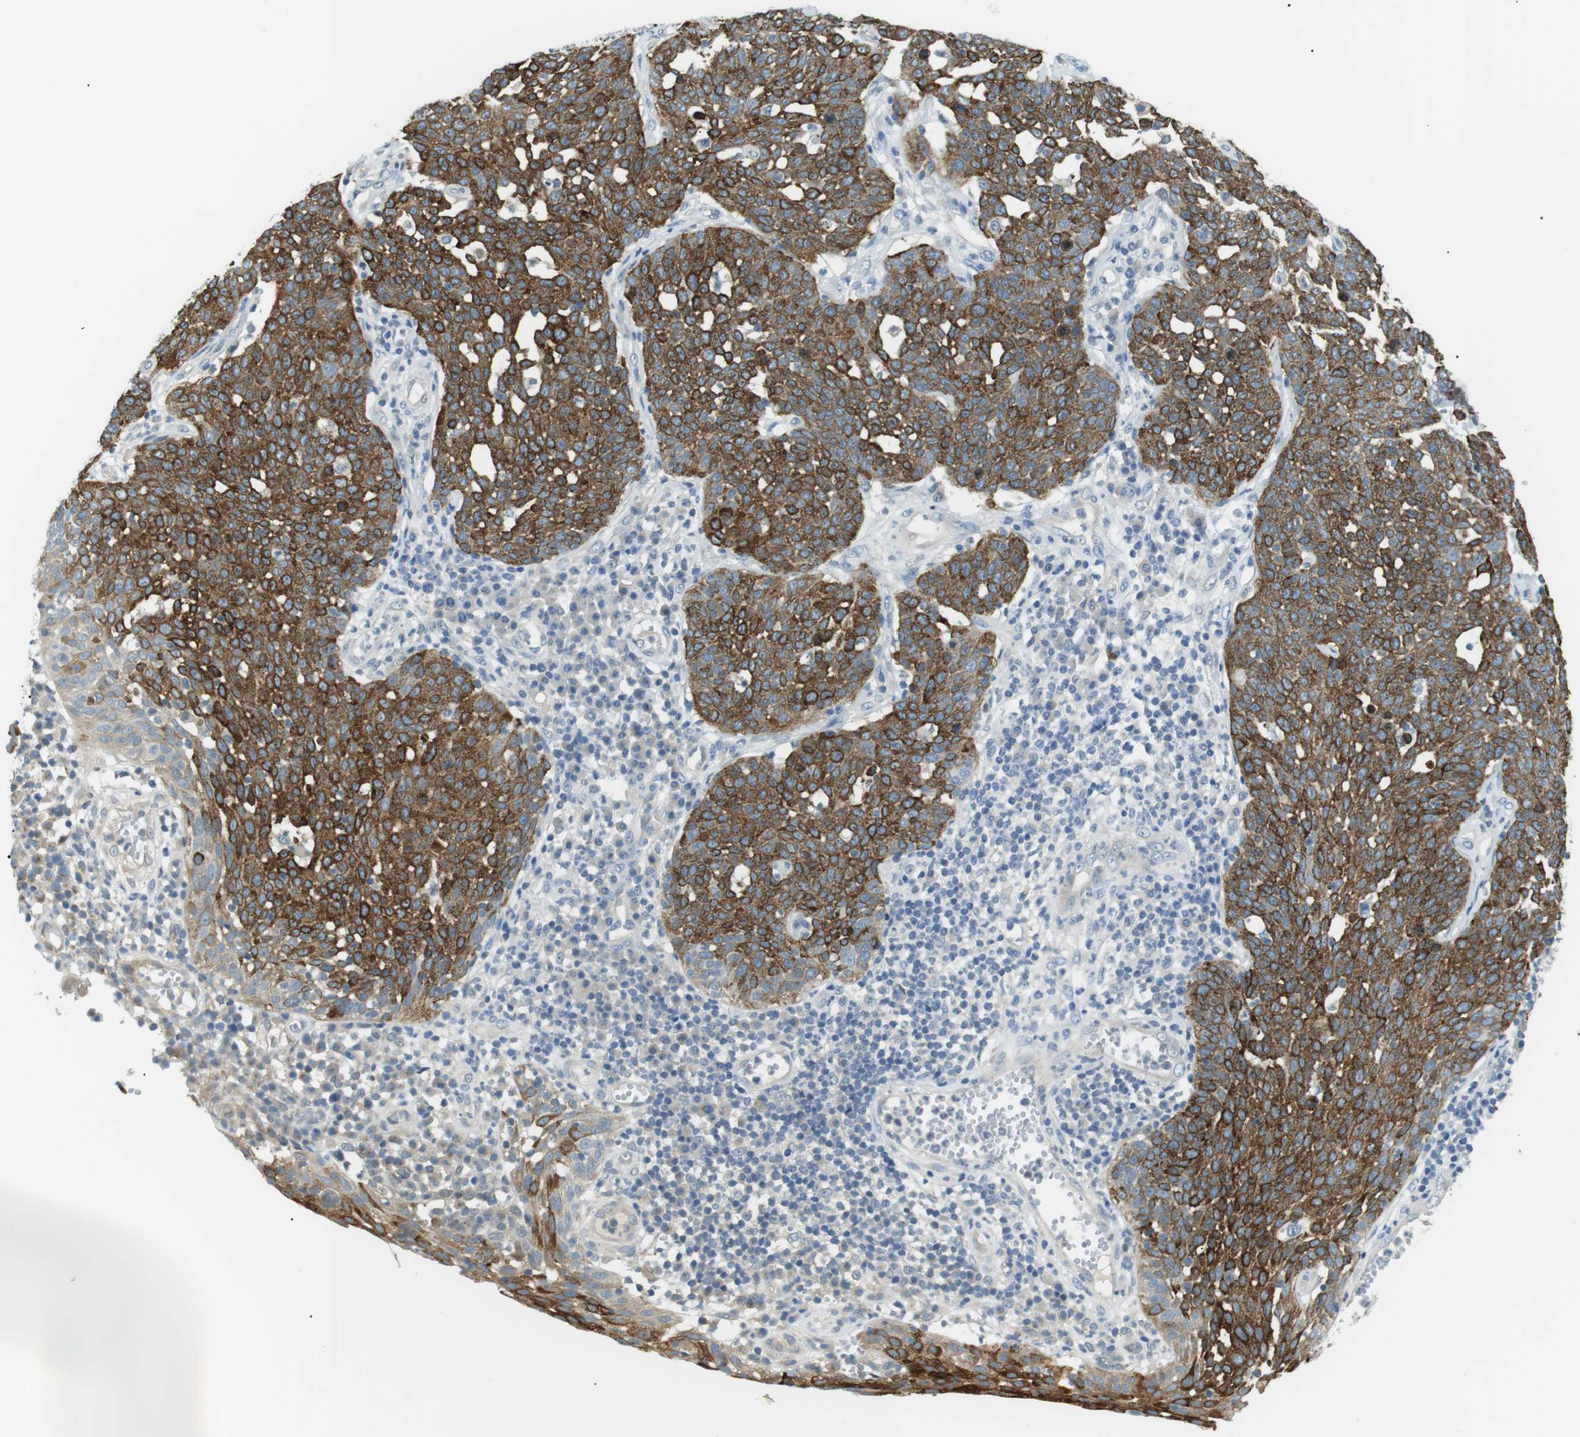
{"staining": {"intensity": "strong", "quantity": ">75%", "location": "cytoplasmic/membranous"}, "tissue": "cervical cancer", "cell_type": "Tumor cells", "image_type": "cancer", "snomed": [{"axis": "morphology", "description": "Squamous cell carcinoma, NOS"}, {"axis": "topography", "description": "Cervix"}], "caption": "Brown immunohistochemical staining in cervical squamous cell carcinoma displays strong cytoplasmic/membranous expression in approximately >75% of tumor cells. The protein is shown in brown color, while the nuclei are stained blue.", "gene": "CDH26", "patient": {"sex": "female", "age": 34}}